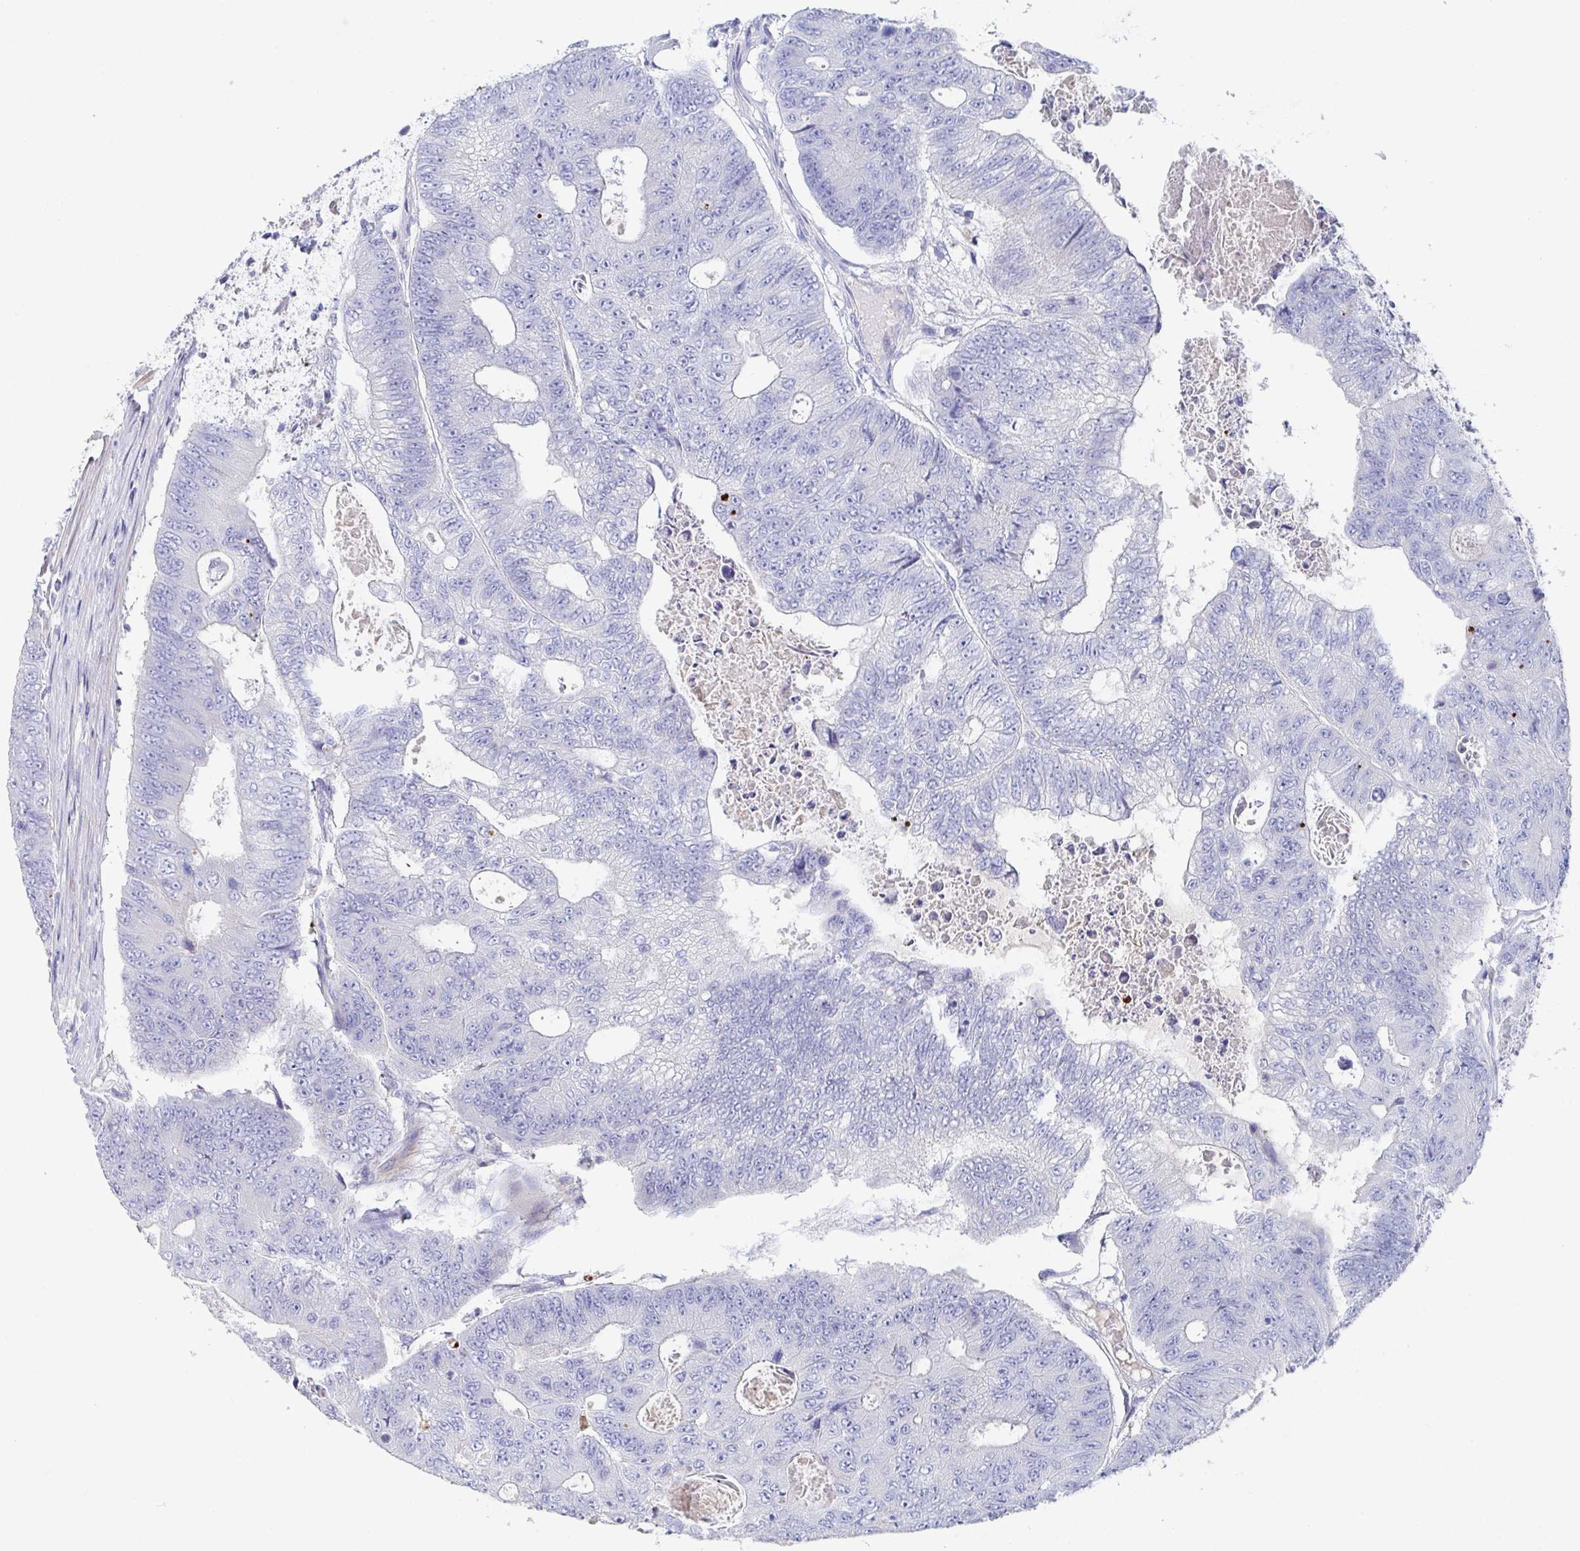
{"staining": {"intensity": "negative", "quantity": "none", "location": "none"}, "tissue": "colorectal cancer", "cell_type": "Tumor cells", "image_type": "cancer", "snomed": [{"axis": "morphology", "description": "Adenocarcinoma, NOS"}, {"axis": "topography", "description": "Colon"}], "caption": "Histopathology image shows no significant protein expression in tumor cells of colorectal cancer. (Immunohistochemistry, brightfield microscopy, high magnification).", "gene": "ZNF561", "patient": {"sex": "female", "age": 48}}